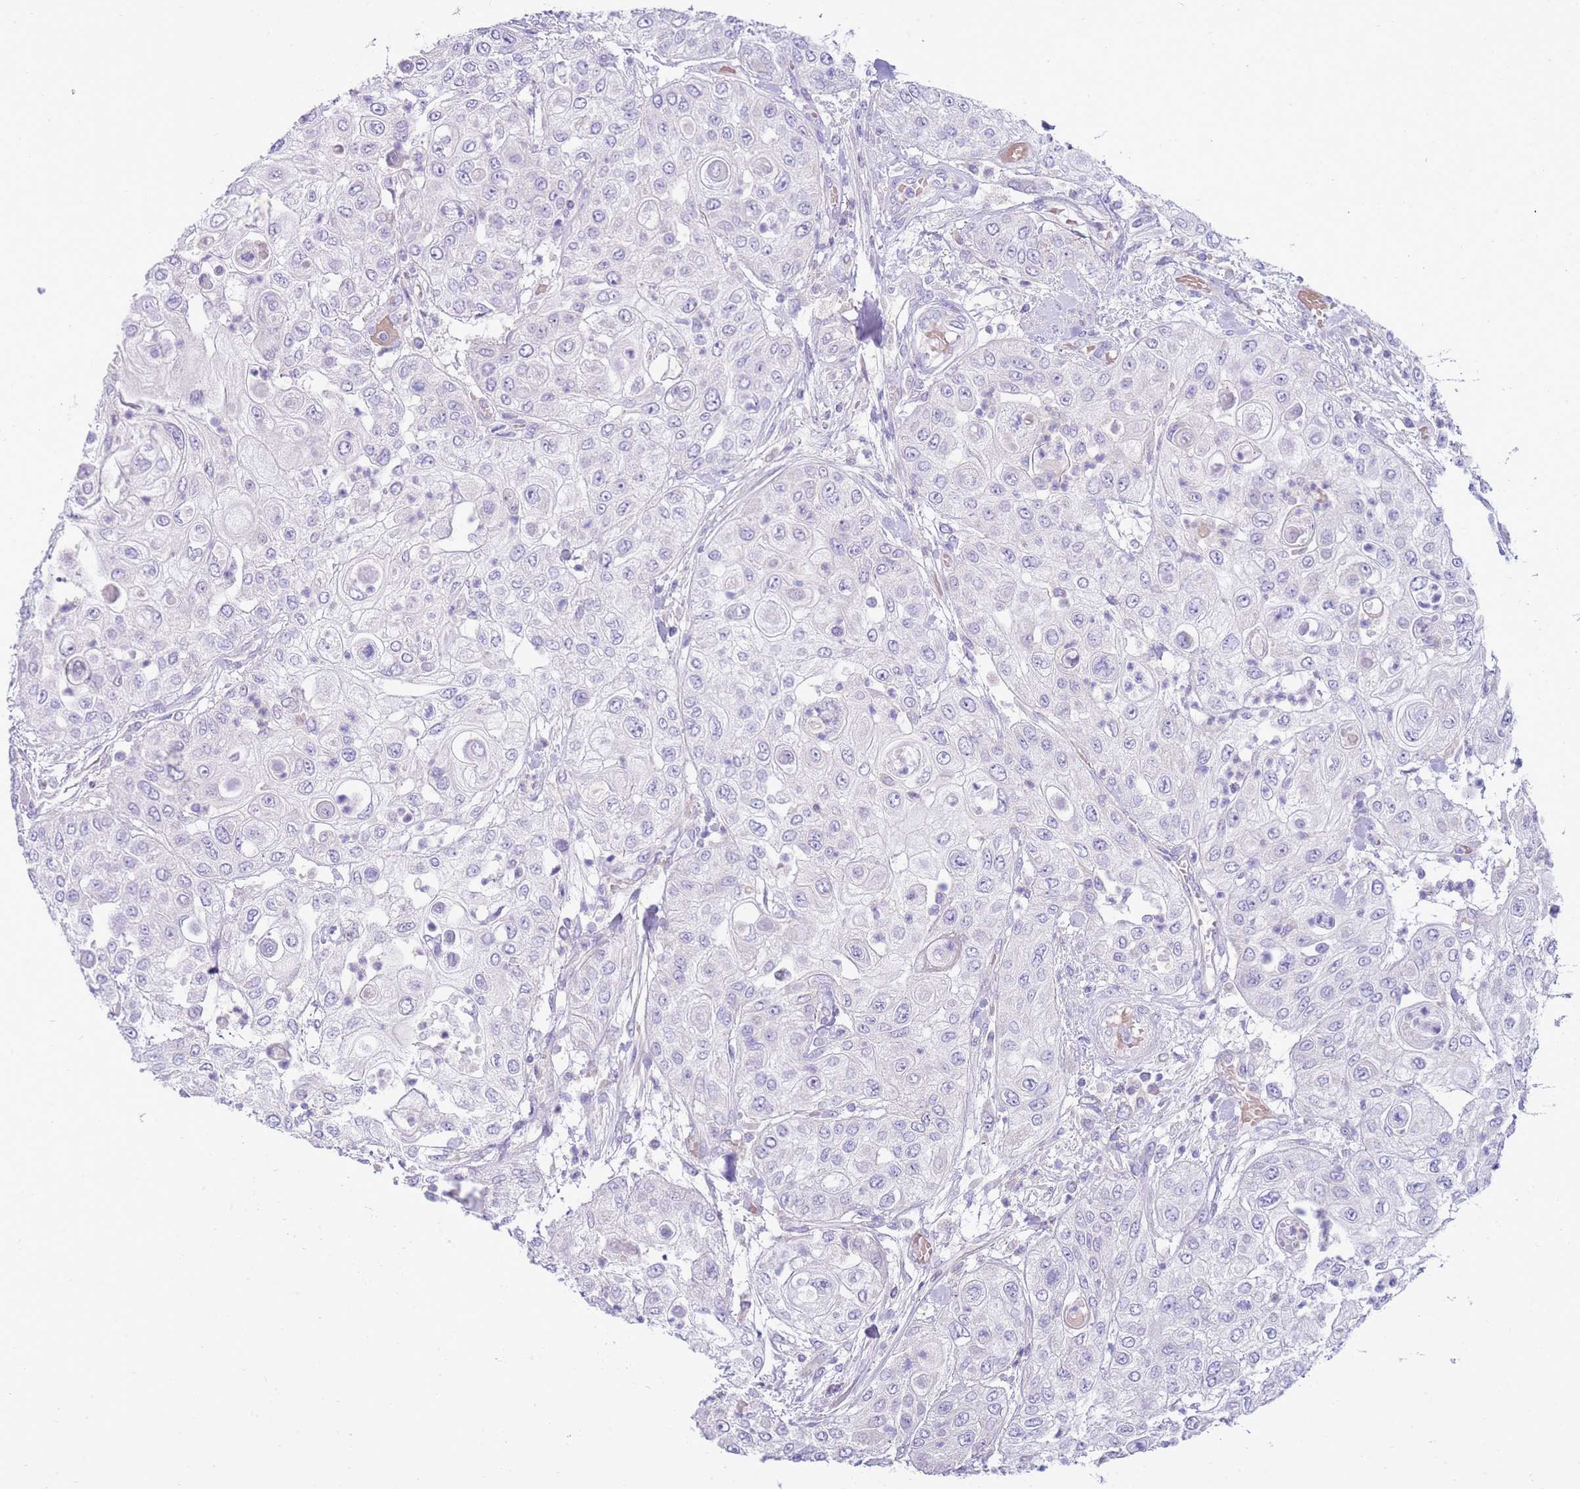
{"staining": {"intensity": "negative", "quantity": "none", "location": "none"}, "tissue": "urothelial cancer", "cell_type": "Tumor cells", "image_type": "cancer", "snomed": [{"axis": "morphology", "description": "Urothelial carcinoma, High grade"}, {"axis": "topography", "description": "Urinary bladder"}], "caption": "Urothelial cancer stained for a protein using immunohistochemistry (IHC) reveals no staining tumor cells.", "gene": "EVPLL", "patient": {"sex": "female", "age": 79}}